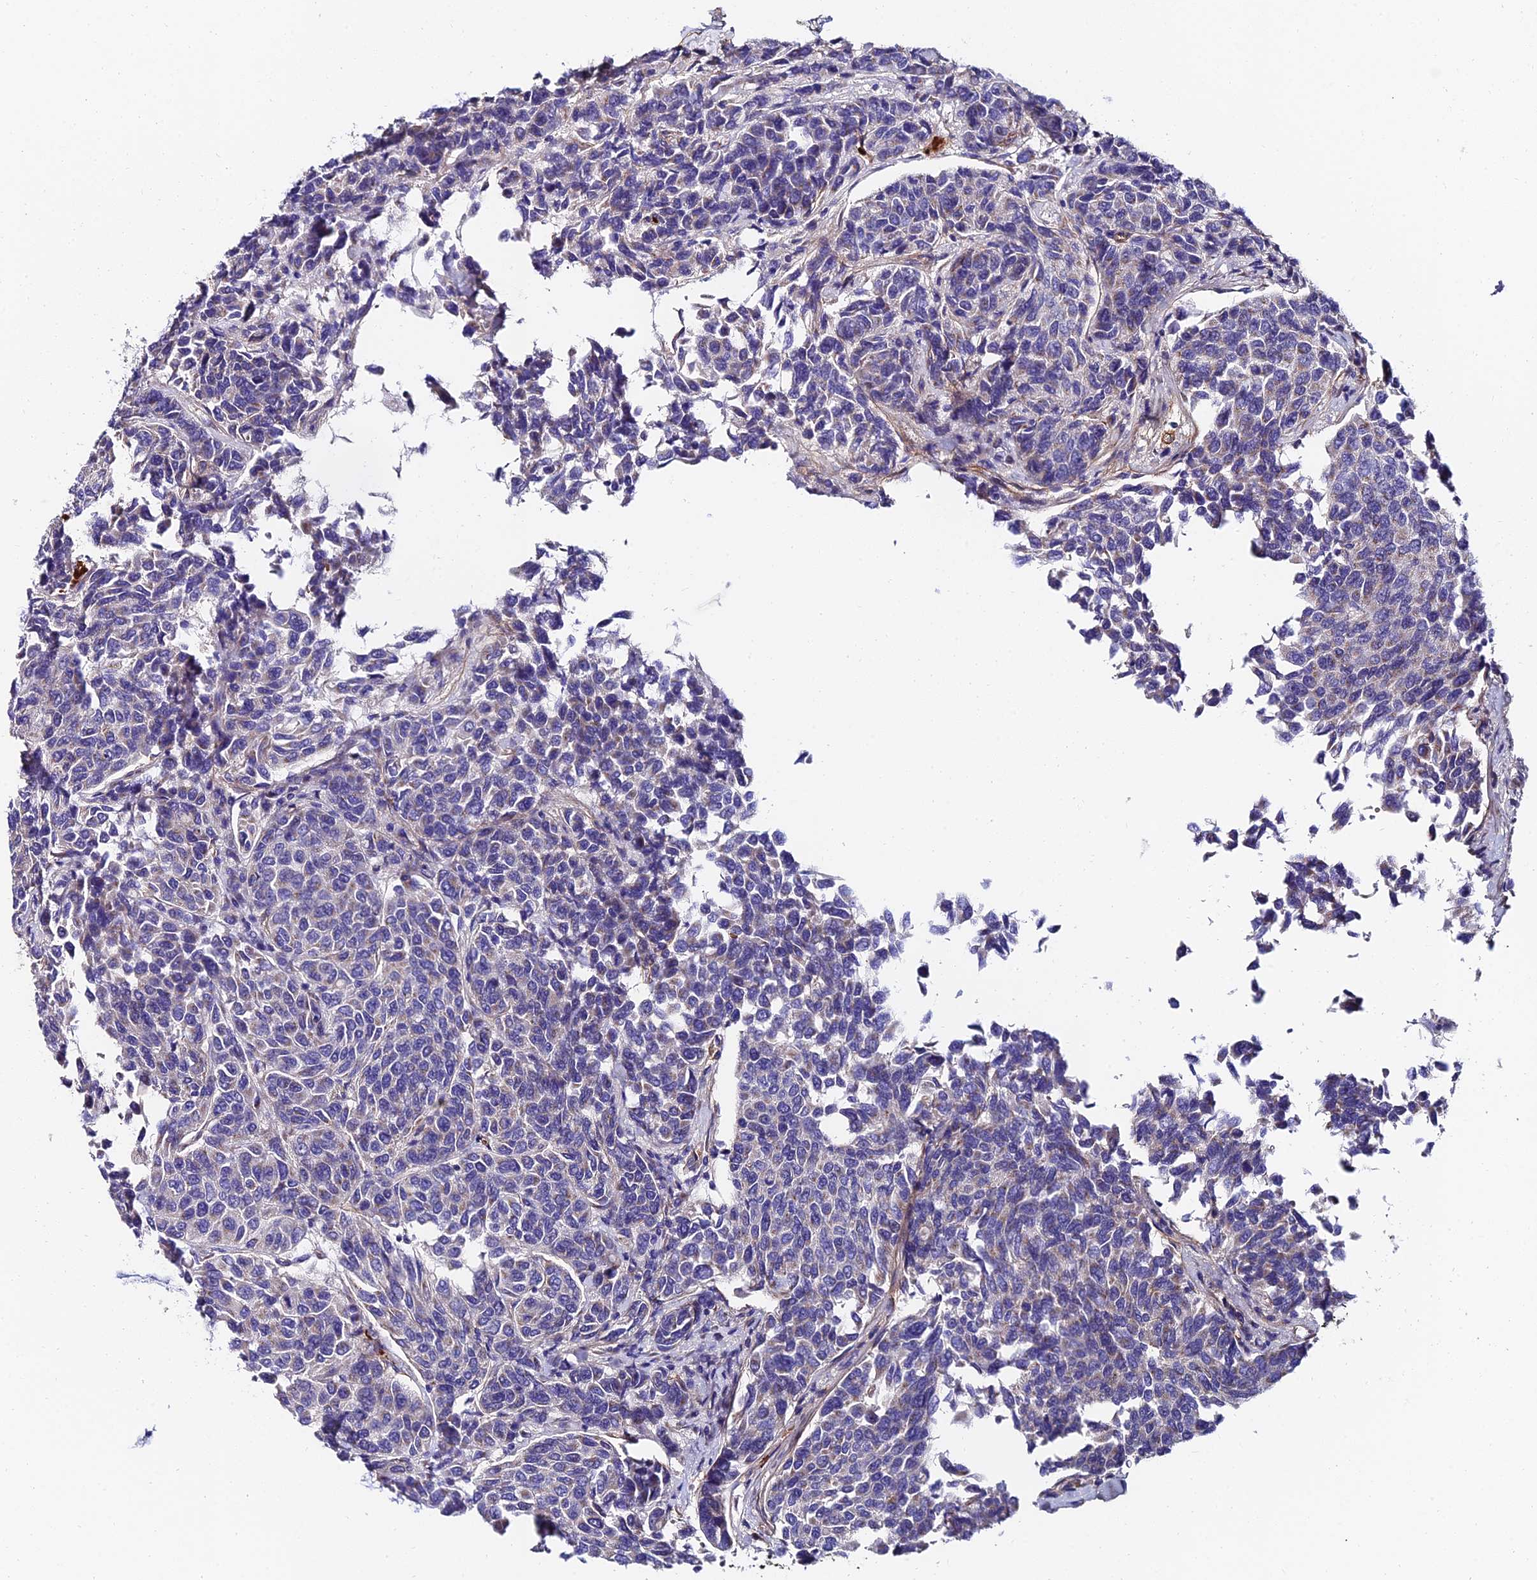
{"staining": {"intensity": "negative", "quantity": "none", "location": "none"}, "tissue": "breast cancer", "cell_type": "Tumor cells", "image_type": "cancer", "snomed": [{"axis": "morphology", "description": "Duct carcinoma"}, {"axis": "topography", "description": "Breast"}], "caption": "Immunohistochemistry (IHC) histopathology image of neoplastic tissue: invasive ductal carcinoma (breast) stained with DAB reveals no significant protein expression in tumor cells.", "gene": "ADGRF3", "patient": {"sex": "female", "age": 55}}